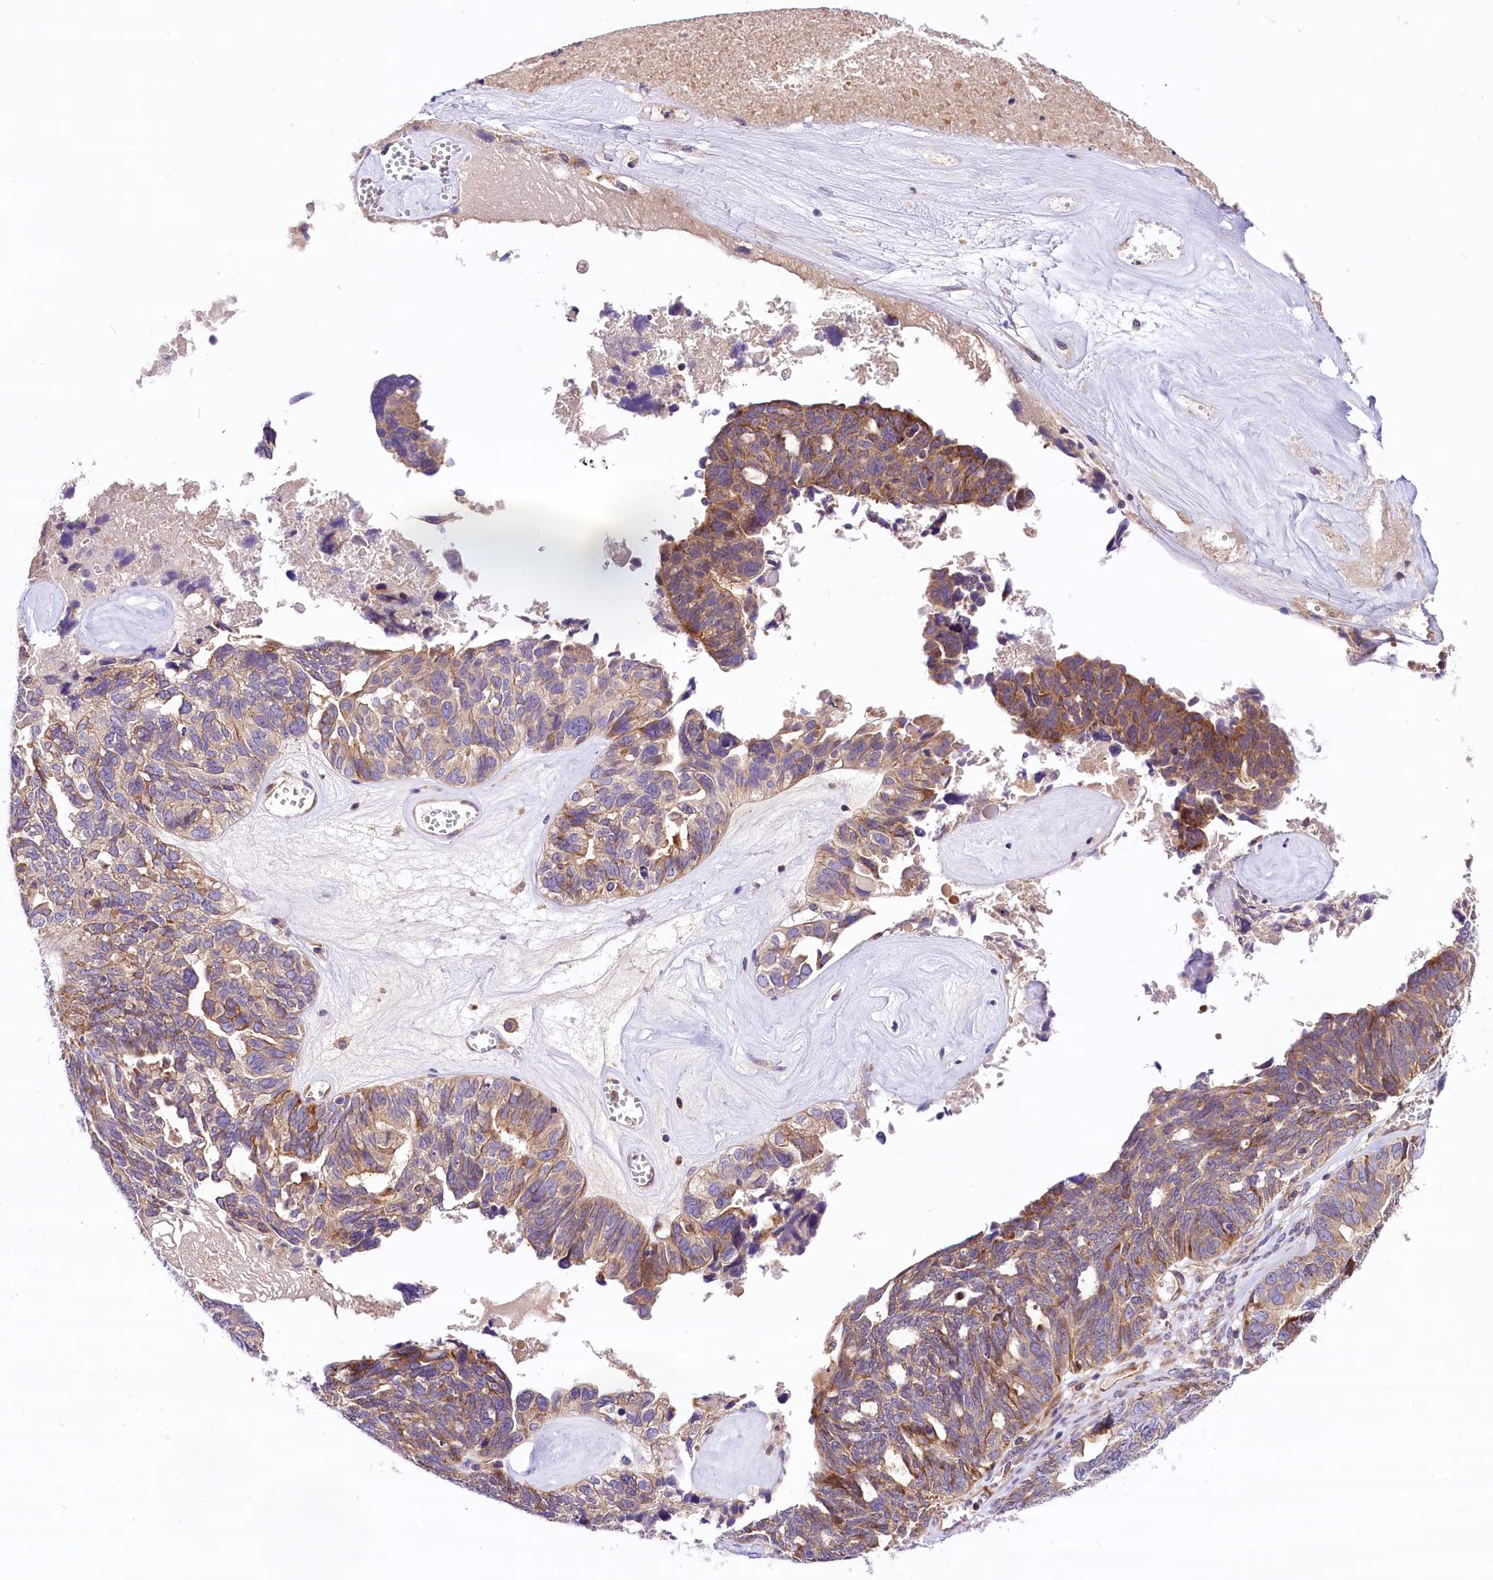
{"staining": {"intensity": "moderate", "quantity": "<25%", "location": "cytoplasmic/membranous"}, "tissue": "ovarian cancer", "cell_type": "Tumor cells", "image_type": "cancer", "snomed": [{"axis": "morphology", "description": "Cystadenocarcinoma, serous, NOS"}, {"axis": "topography", "description": "Ovary"}], "caption": "IHC of ovarian cancer displays low levels of moderate cytoplasmic/membranous expression in approximately <25% of tumor cells.", "gene": "ARMC6", "patient": {"sex": "female", "age": 79}}